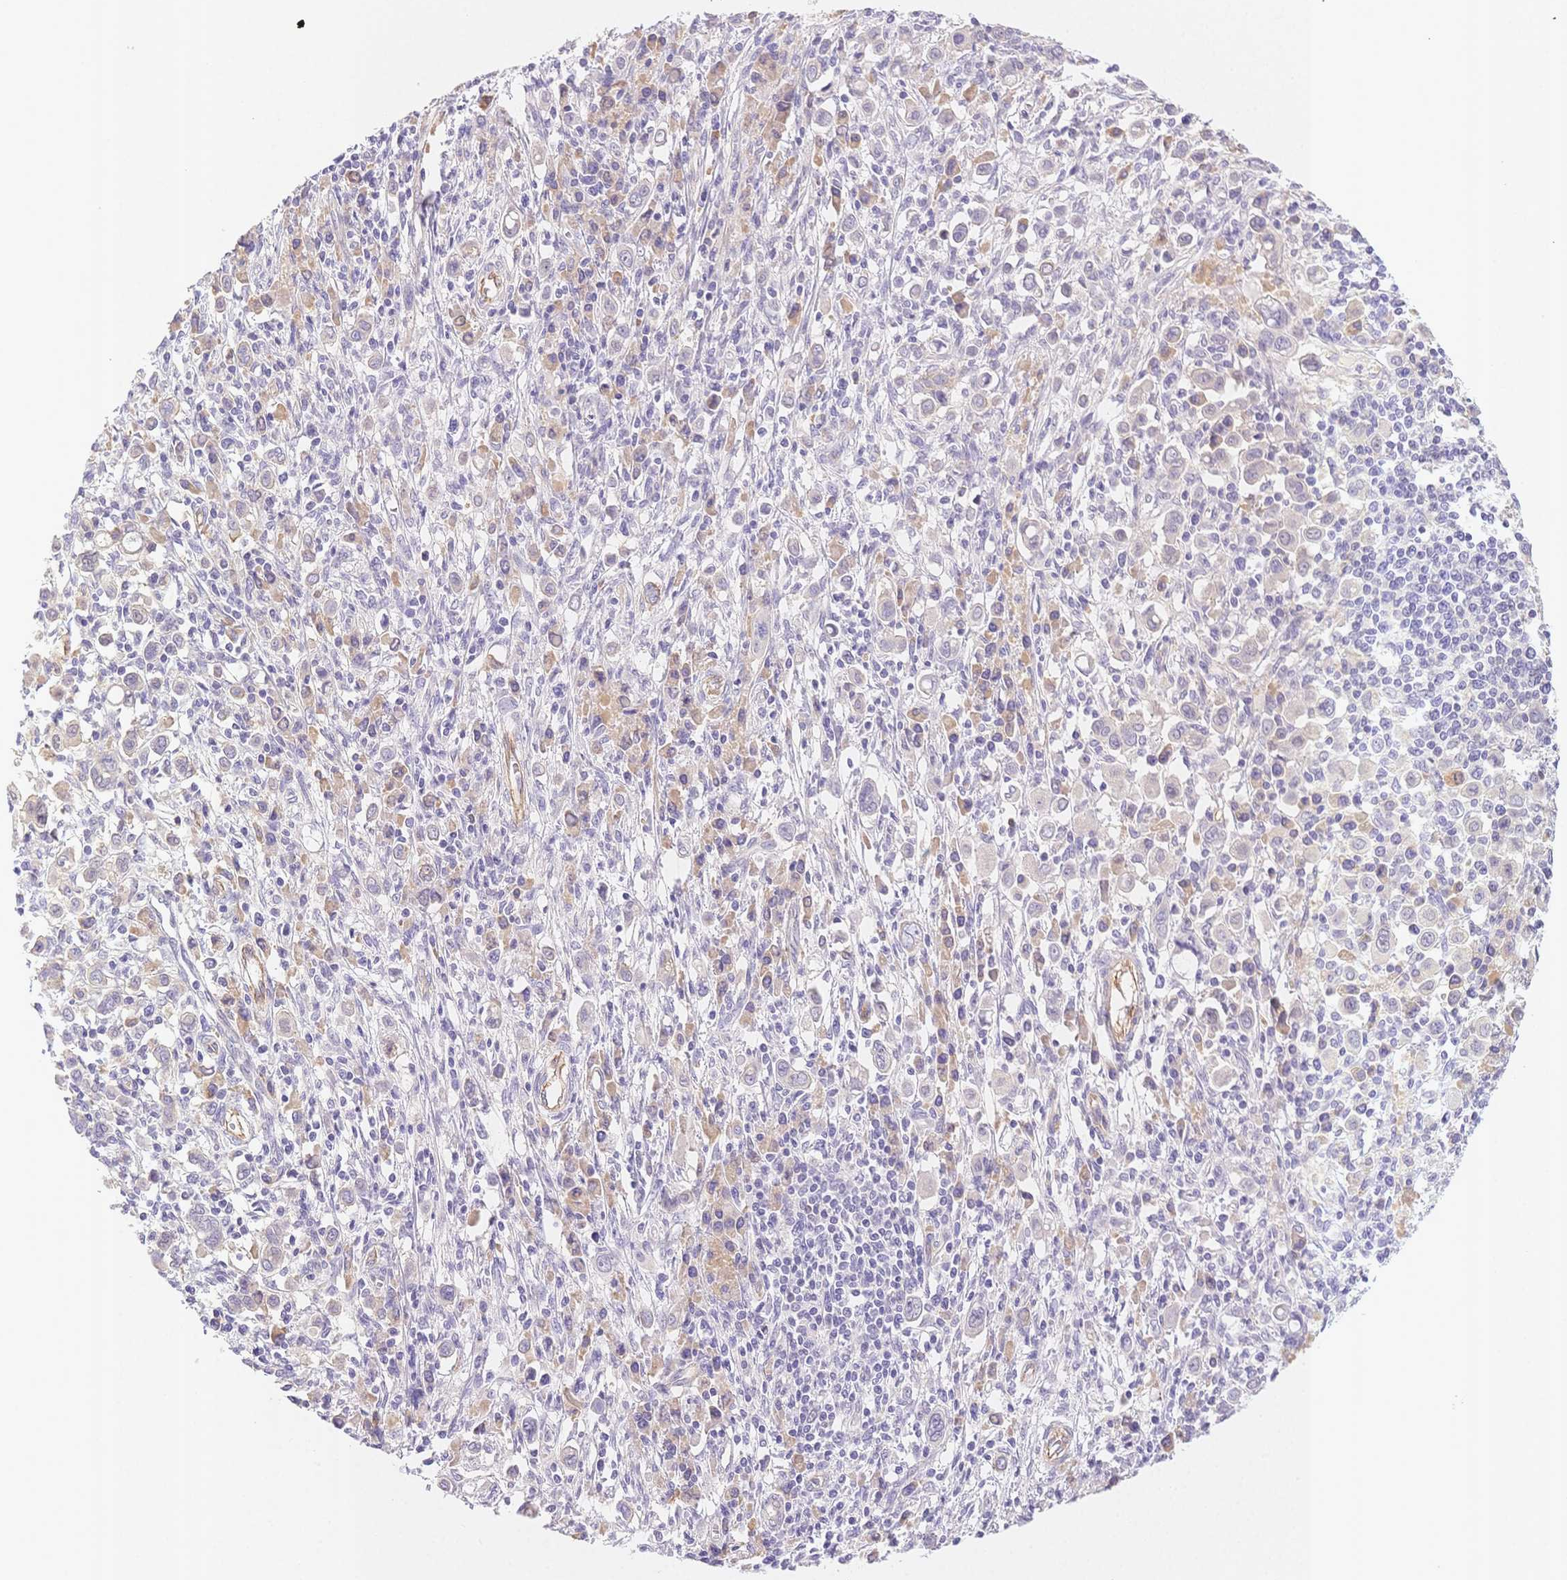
{"staining": {"intensity": "moderate", "quantity": "<25%", "location": "cytoplasmic/membranous"}, "tissue": "stomach cancer", "cell_type": "Tumor cells", "image_type": "cancer", "snomed": [{"axis": "morphology", "description": "Adenocarcinoma, NOS"}, {"axis": "topography", "description": "Stomach, upper"}], "caption": "Protein expression analysis of human adenocarcinoma (stomach) reveals moderate cytoplasmic/membranous positivity in approximately <25% of tumor cells.", "gene": "CSN1S1", "patient": {"sex": "male", "age": 75}}